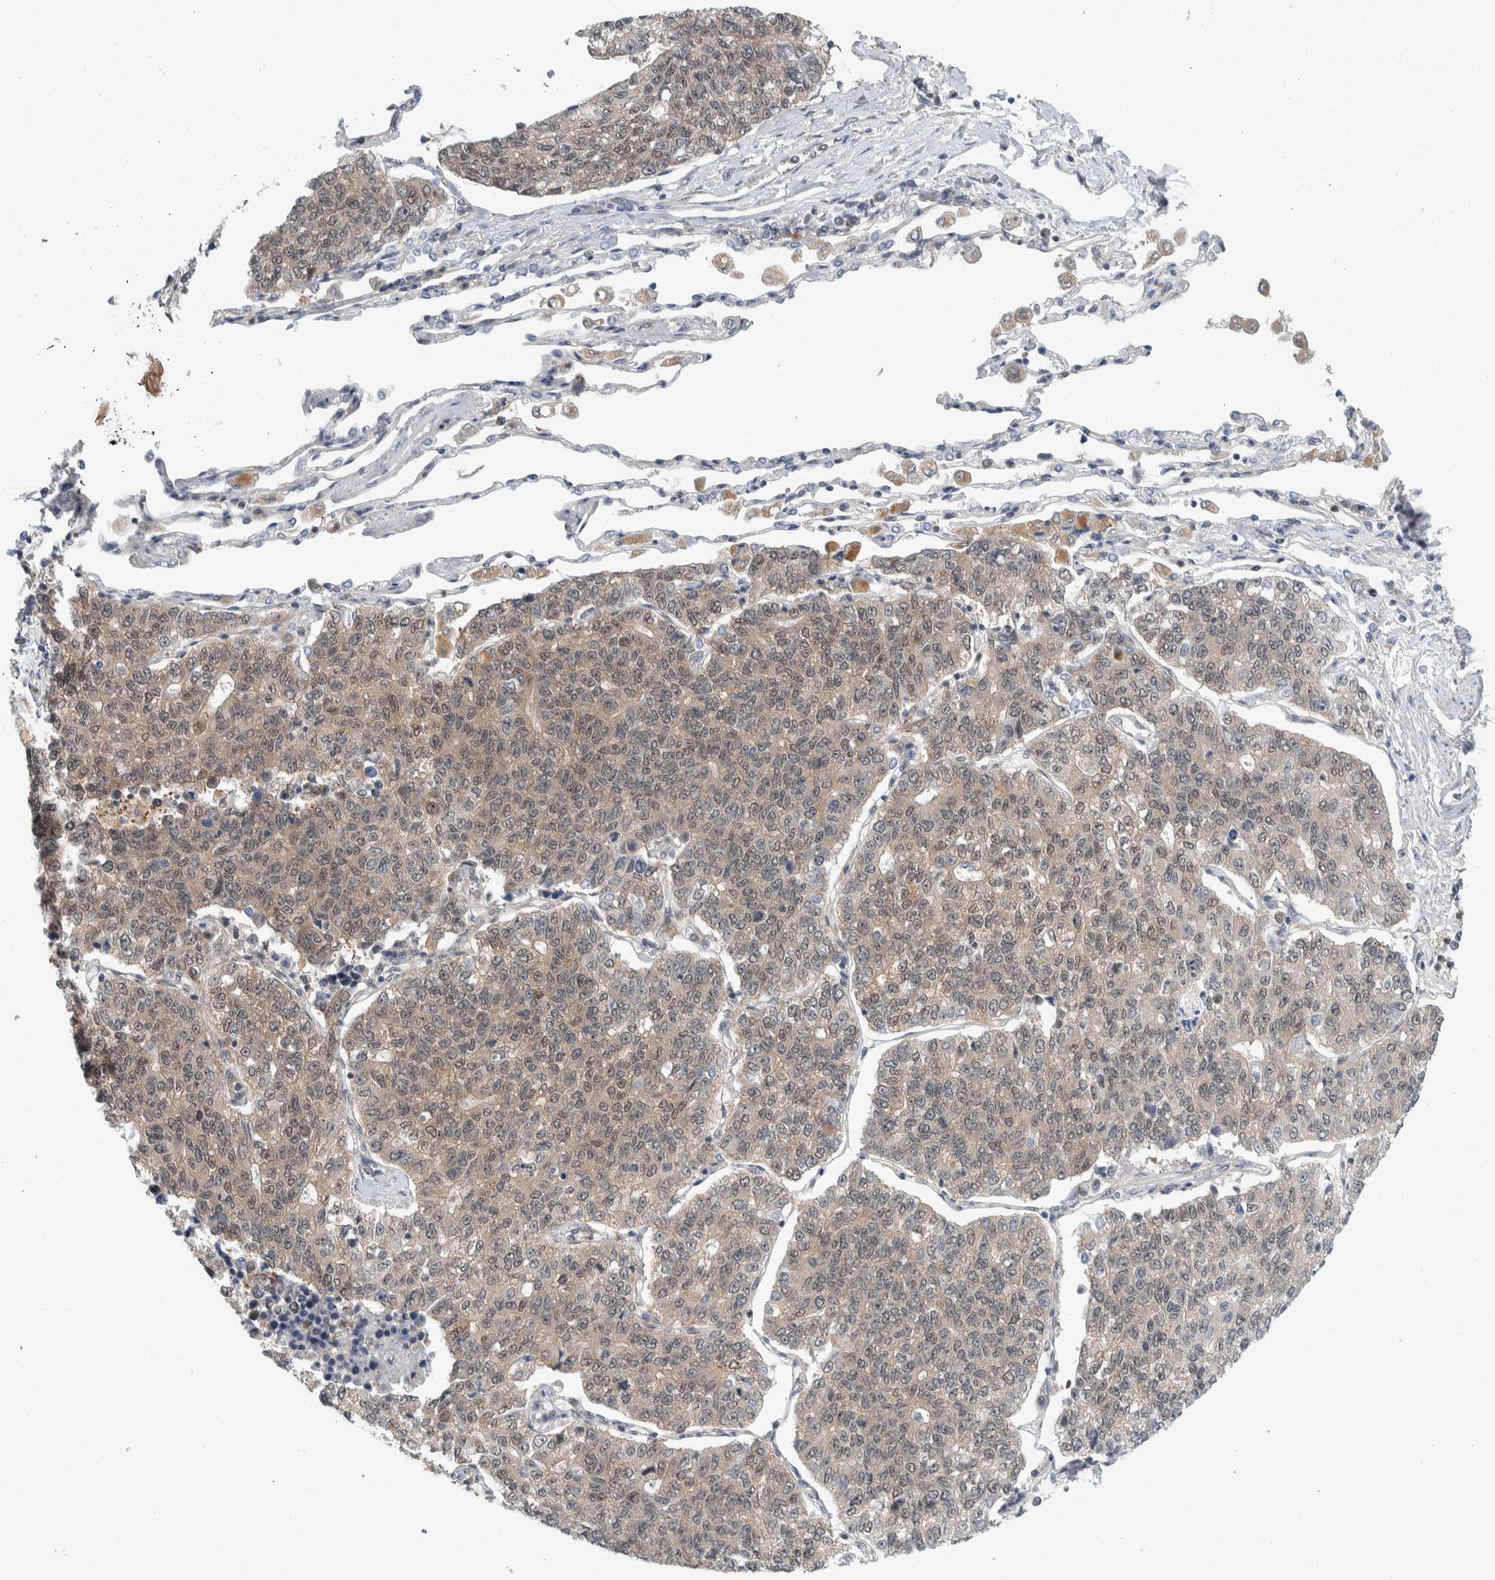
{"staining": {"intensity": "weak", "quantity": "<25%", "location": "cytoplasmic/membranous"}, "tissue": "lung cancer", "cell_type": "Tumor cells", "image_type": "cancer", "snomed": [{"axis": "morphology", "description": "Adenocarcinoma, NOS"}, {"axis": "topography", "description": "Lung"}], "caption": "The photomicrograph shows no significant staining in tumor cells of lung adenocarcinoma. (Stains: DAB immunohistochemistry (IHC) with hematoxylin counter stain, Microscopy: brightfield microscopy at high magnification).", "gene": "CCDC43", "patient": {"sex": "male", "age": 49}}